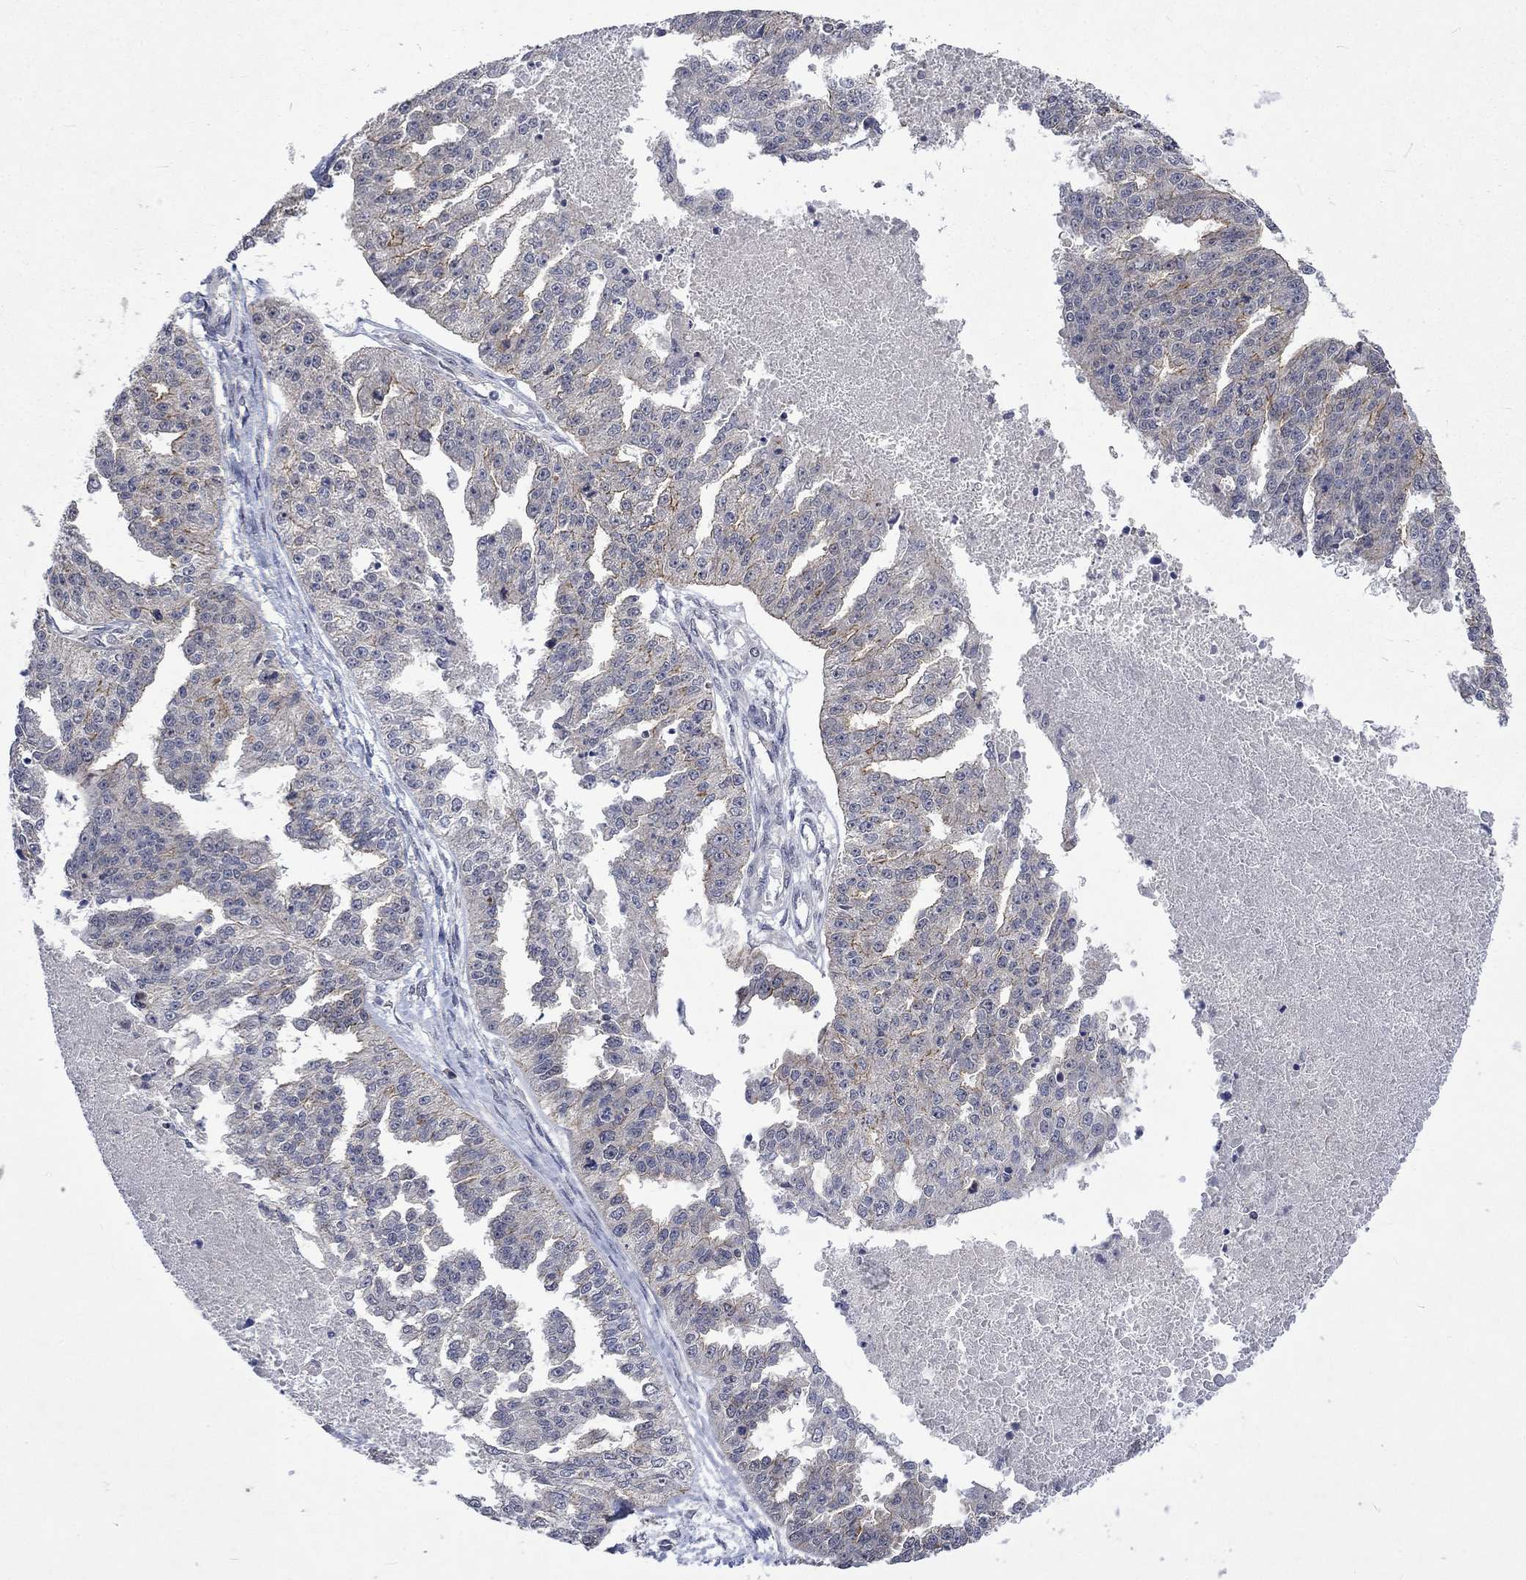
{"staining": {"intensity": "moderate", "quantity": "<25%", "location": "cytoplasmic/membranous"}, "tissue": "ovarian cancer", "cell_type": "Tumor cells", "image_type": "cancer", "snomed": [{"axis": "morphology", "description": "Cystadenocarcinoma, serous, NOS"}, {"axis": "topography", "description": "Ovary"}], "caption": "This is an image of immunohistochemistry (IHC) staining of ovarian cancer (serous cystadenocarcinoma), which shows moderate expression in the cytoplasmic/membranous of tumor cells.", "gene": "PPP1R9A", "patient": {"sex": "female", "age": 58}}